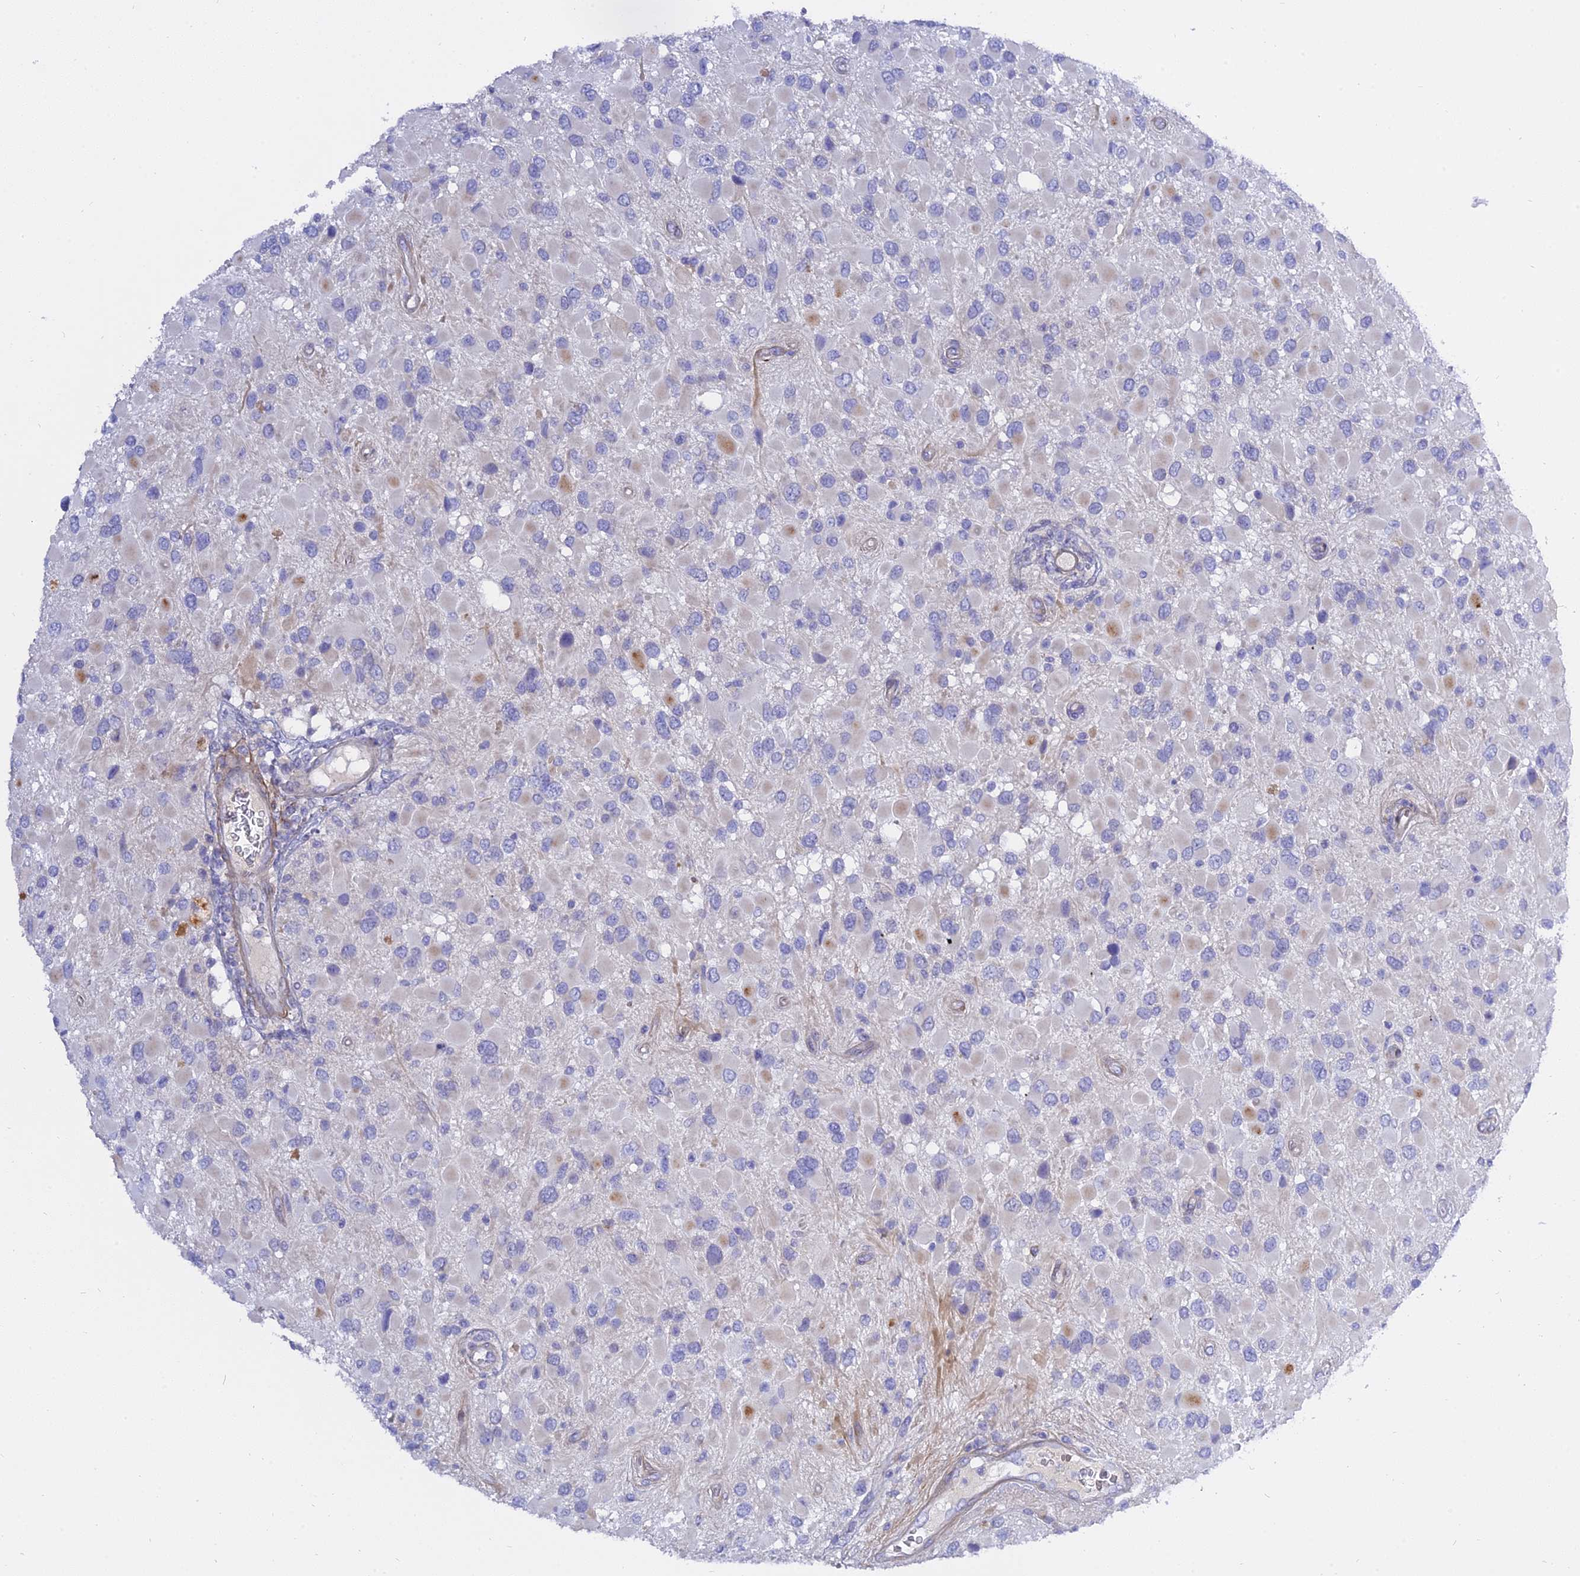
{"staining": {"intensity": "negative", "quantity": "none", "location": "none"}, "tissue": "glioma", "cell_type": "Tumor cells", "image_type": "cancer", "snomed": [{"axis": "morphology", "description": "Glioma, malignant, High grade"}, {"axis": "topography", "description": "Brain"}], "caption": "Glioma was stained to show a protein in brown. There is no significant staining in tumor cells.", "gene": "MBD3L1", "patient": {"sex": "male", "age": 53}}